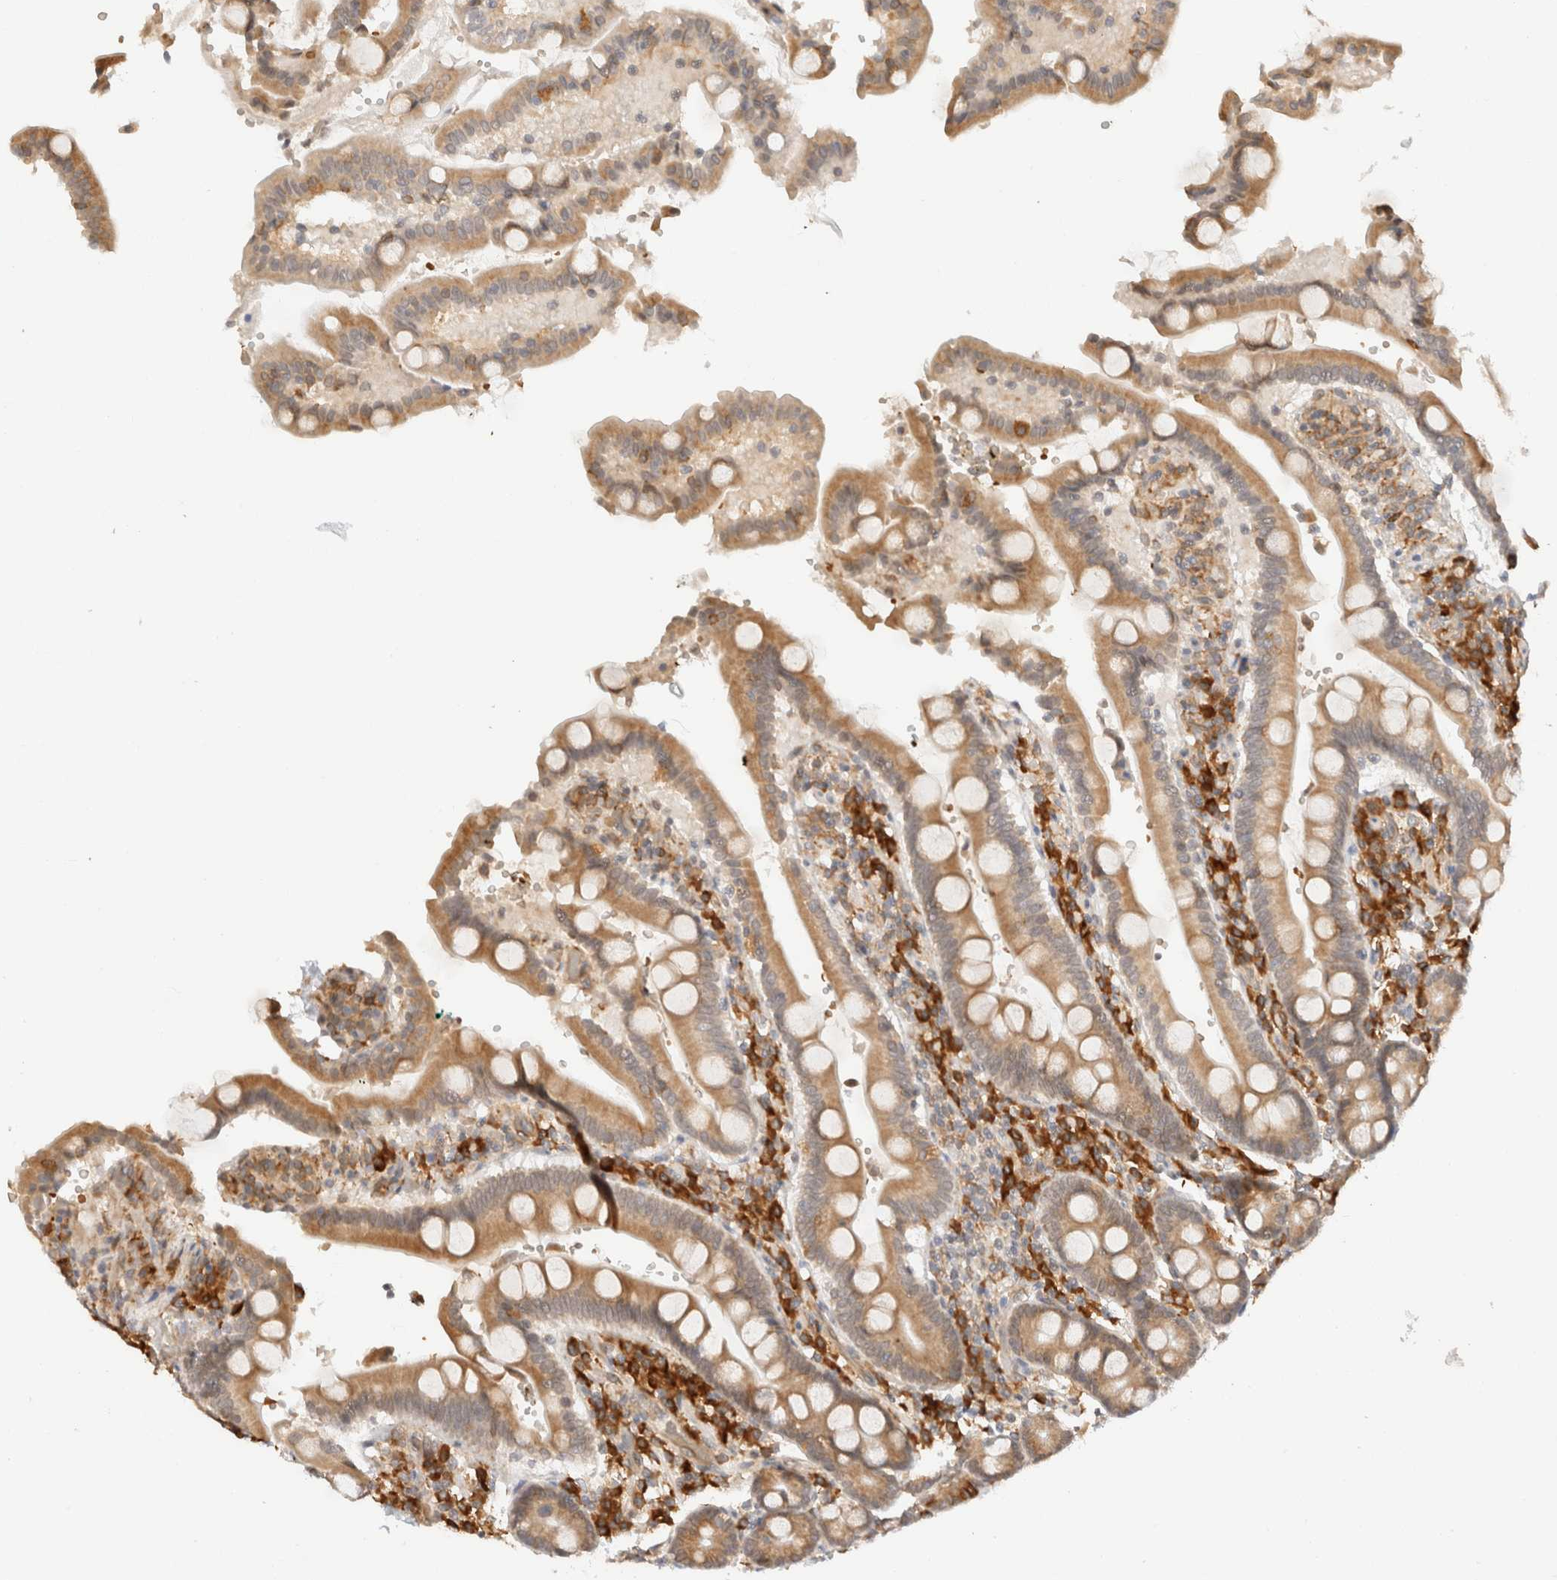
{"staining": {"intensity": "moderate", "quantity": ">75%", "location": "cytoplasmic/membranous"}, "tissue": "duodenum", "cell_type": "Glandular cells", "image_type": "normal", "snomed": [{"axis": "morphology", "description": "Normal tissue, NOS"}, {"axis": "topography", "description": "Small intestine, NOS"}], "caption": "Duodenum stained for a protein (brown) shows moderate cytoplasmic/membranous positive staining in approximately >75% of glandular cells.", "gene": "SYVN1", "patient": {"sex": "female", "age": 71}}